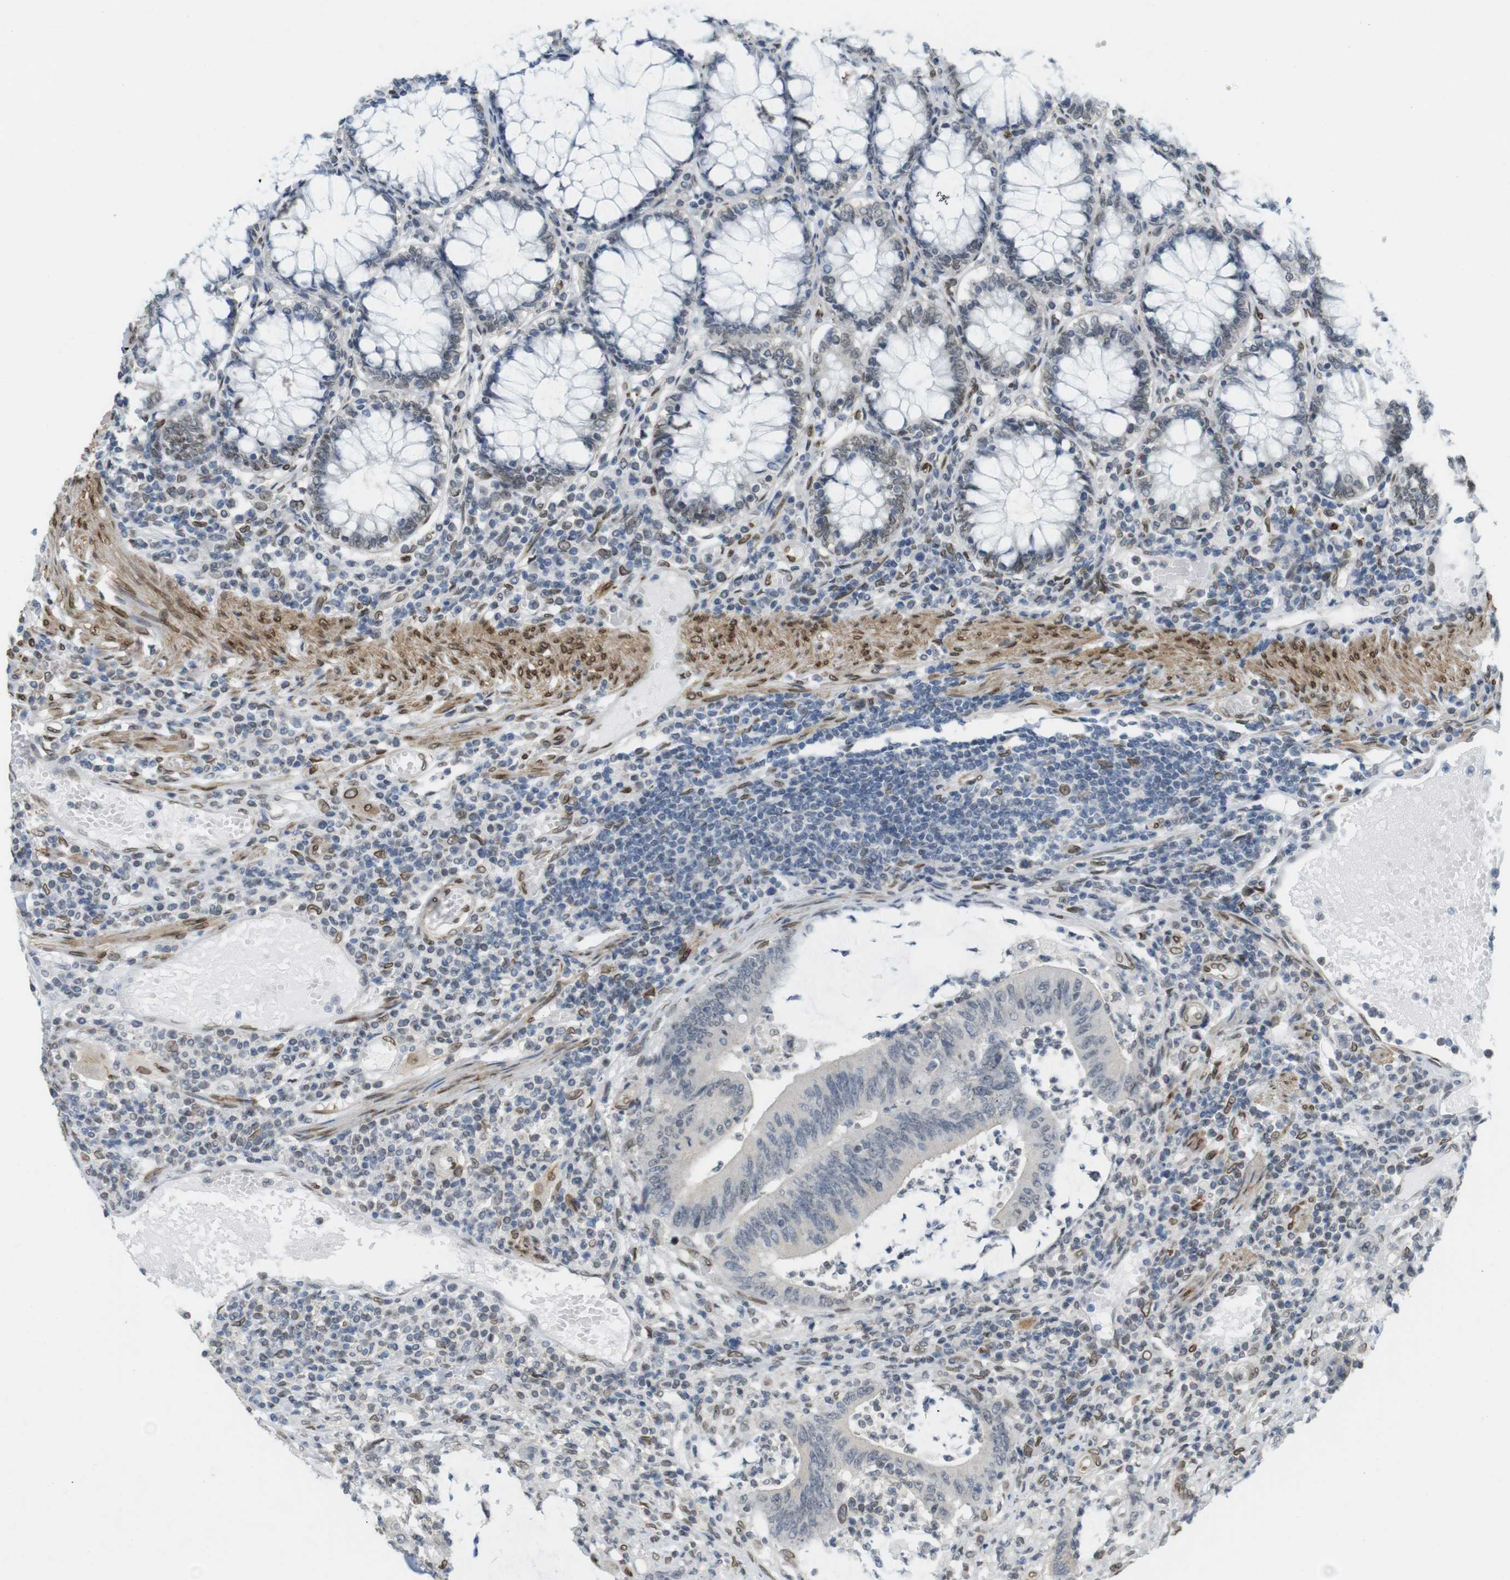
{"staining": {"intensity": "negative", "quantity": "none", "location": "none"}, "tissue": "colorectal cancer", "cell_type": "Tumor cells", "image_type": "cancer", "snomed": [{"axis": "morphology", "description": "Adenocarcinoma, NOS"}, {"axis": "topography", "description": "Rectum"}], "caption": "Tumor cells show no significant positivity in colorectal cancer (adenocarcinoma).", "gene": "ARL6IP6", "patient": {"sex": "female", "age": 66}}